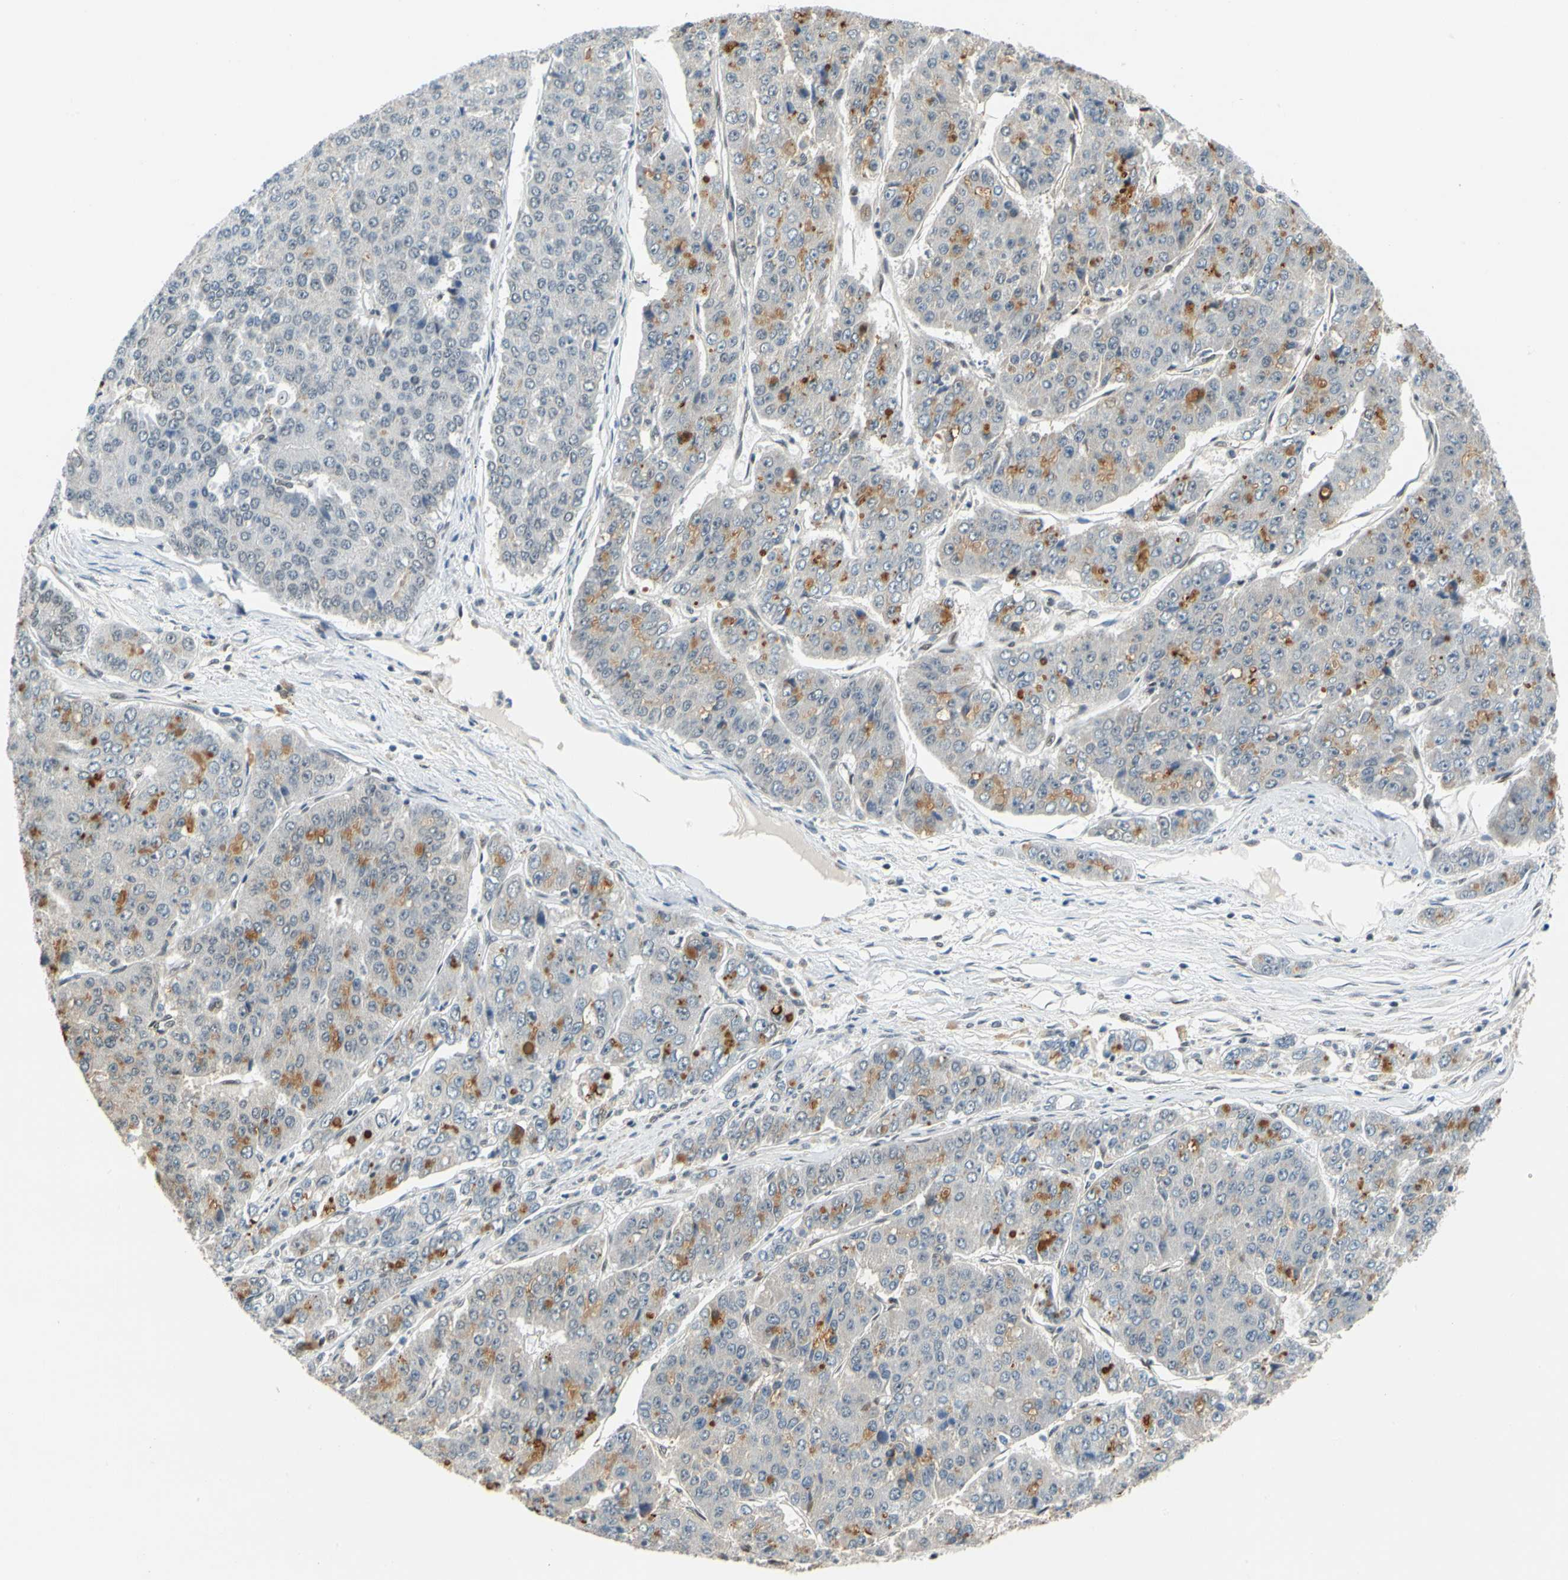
{"staining": {"intensity": "moderate", "quantity": "25%-75%", "location": "cytoplasmic/membranous"}, "tissue": "pancreatic cancer", "cell_type": "Tumor cells", "image_type": "cancer", "snomed": [{"axis": "morphology", "description": "Adenocarcinoma, NOS"}, {"axis": "topography", "description": "Pancreas"}], "caption": "Human adenocarcinoma (pancreatic) stained for a protein (brown) reveals moderate cytoplasmic/membranous positive positivity in approximately 25%-75% of tumor cells.", "gene": "POGZ", "patient": {"sex": "male", "age": 50}}